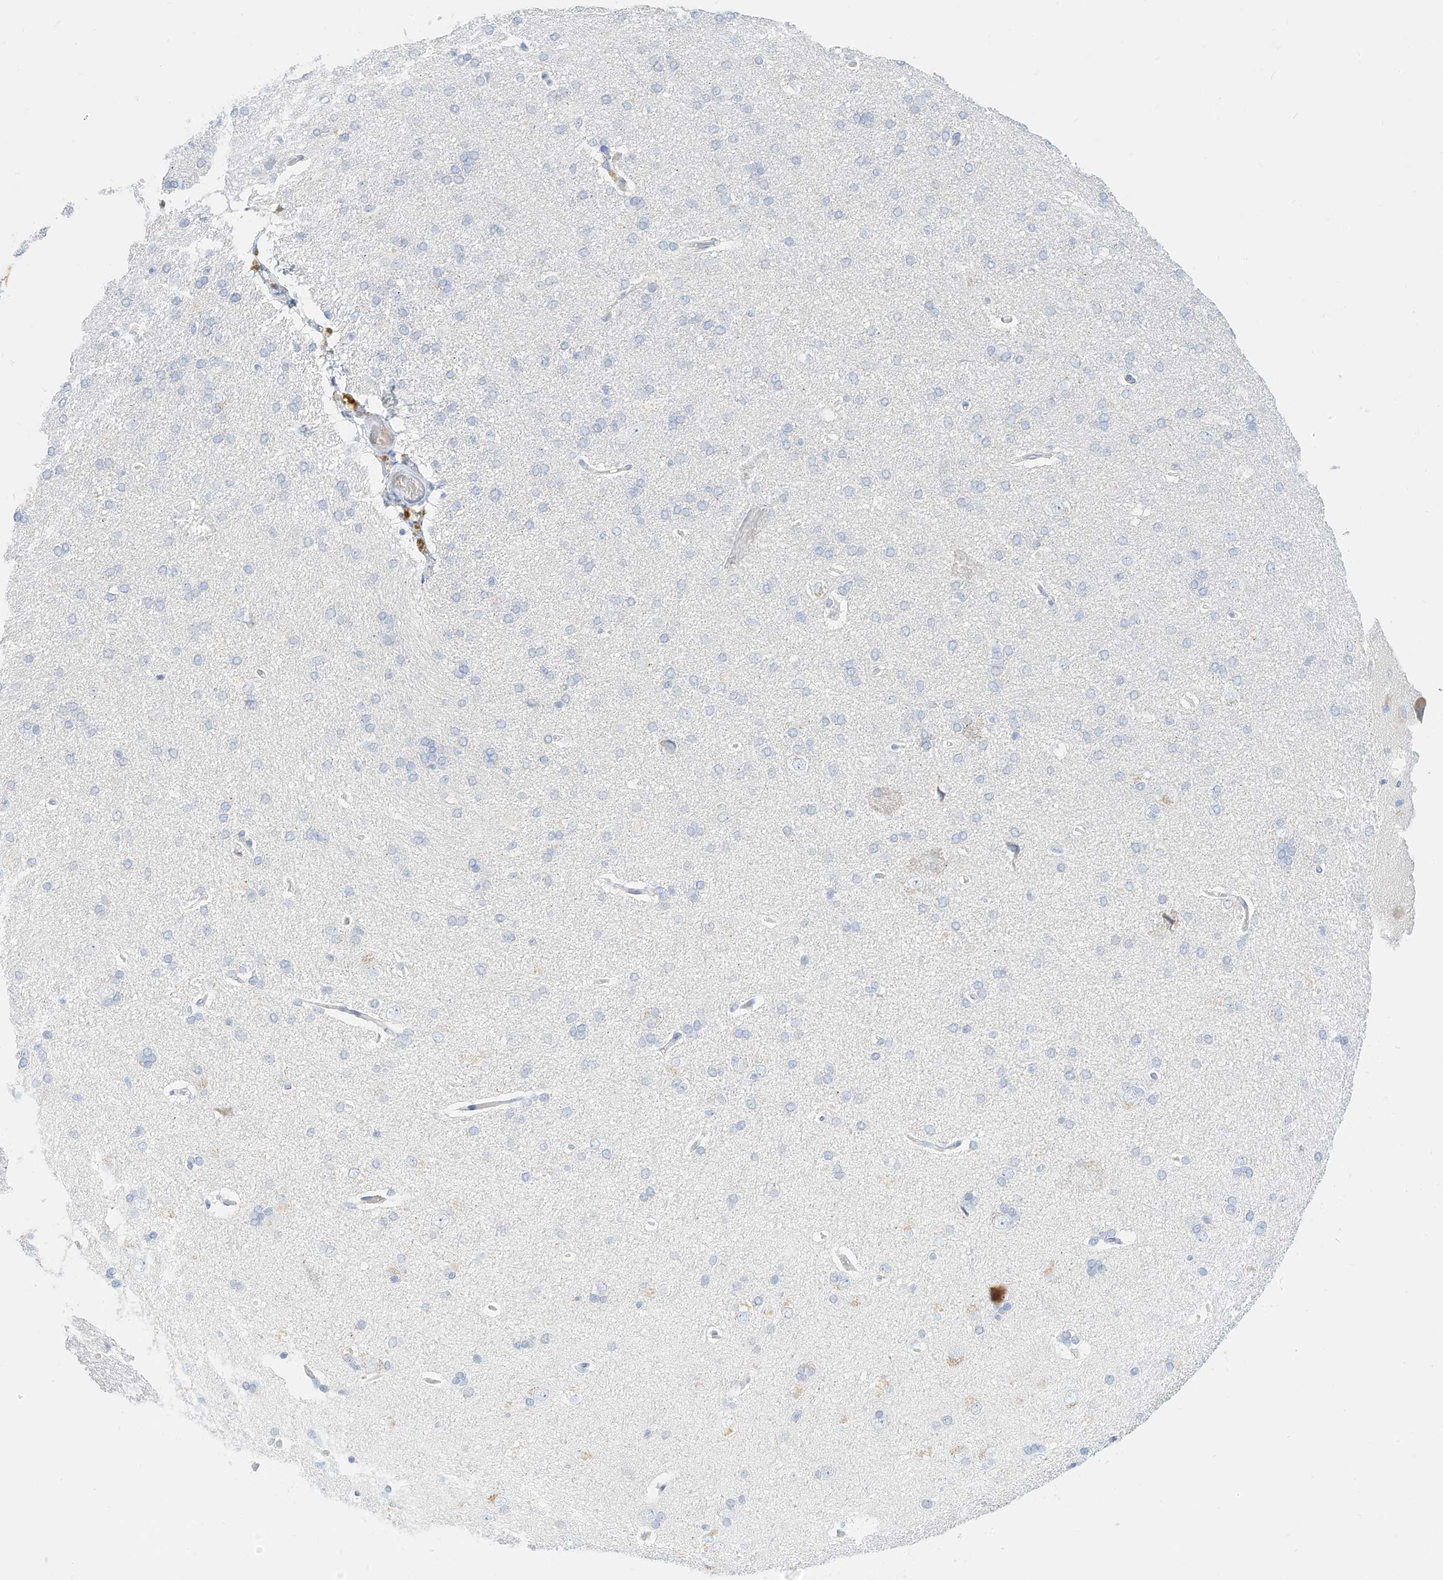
{"staining": {"intensity": "weak", "quantity": "25%-75%", "location": "cytoplasmic/membranous"}, "tissue": "cerebral cortex", "cell_type": "Endothelial cells", "image_type": "normal", "snomed": [{"axis": "morphology", "description": "Normal tissue, NOS"}, {"axis": "topography", "description": "Cerebral cortex"}], "caption": "High-magnification brightfield microscopy of normal cerebral cortex stained with DAB (3,3'-diaminobenzidine) (brown) and counterstained with hematoxylin (blue). endothelial cells exhibit weak cytoplasmic/membranous staining is present in about25%-75% of cells. (IHC, brightfield microscopy, high magnification).", "gene": "SPOCD1", "patient": {"sex": "male", "age": 62}}